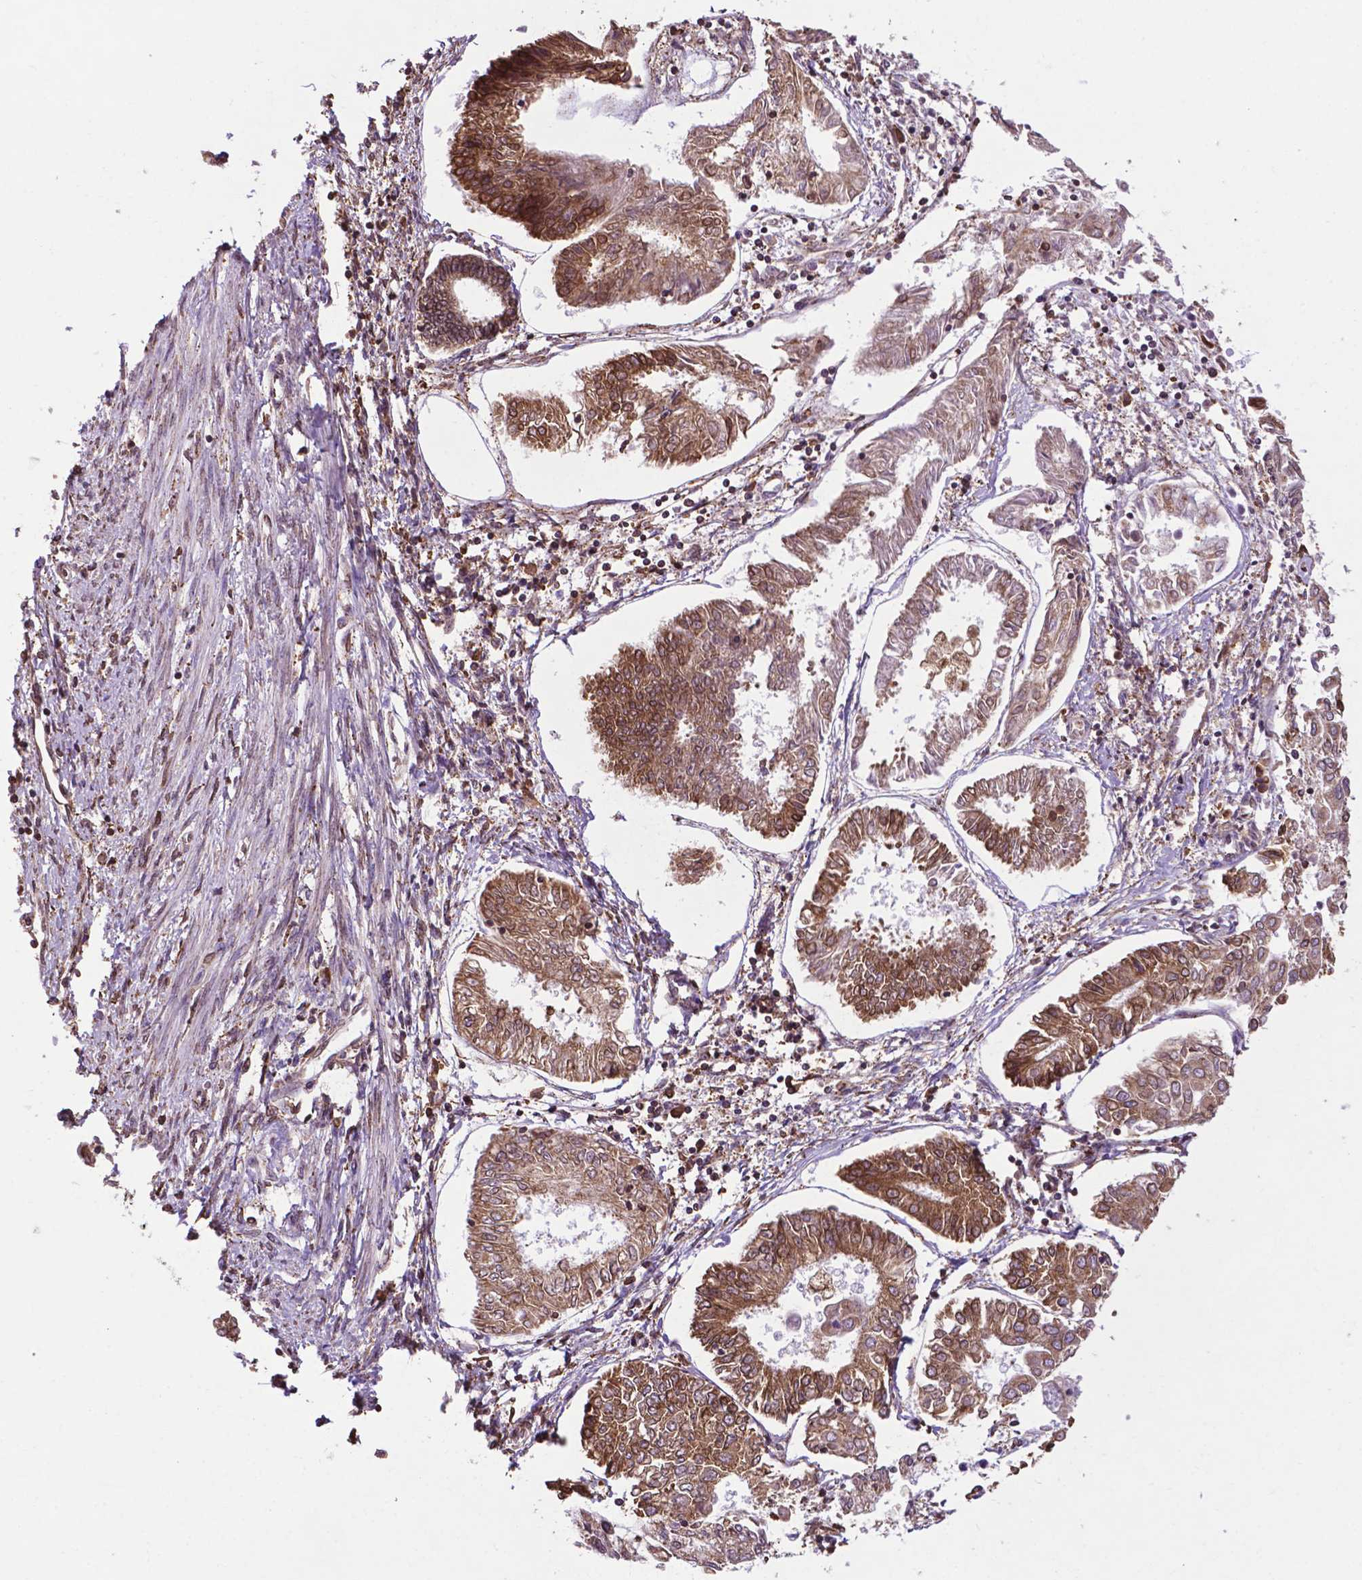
{"staining": {"intensity": "moderate", "quantity": "25%-75%", "location": "cytoplasmic/membranous"}, "tissue": "endometrial cancer", "cell_type": "Tumor cells", "image_type": "cancer", "snomed": [{"axis": "morphology", "description": "Adenocarcinoma, NOS"}, {"axis": "topography", "description": "Endometrium"}], "caption": "The image demonstrates staining of endometrial adenocarcinoma, revealing moderate cytoplasmic/membranous protein staining (brown color) within tumor cells.", "gene": "GANAB", "patient": {"sex": "female", "age": 68}}